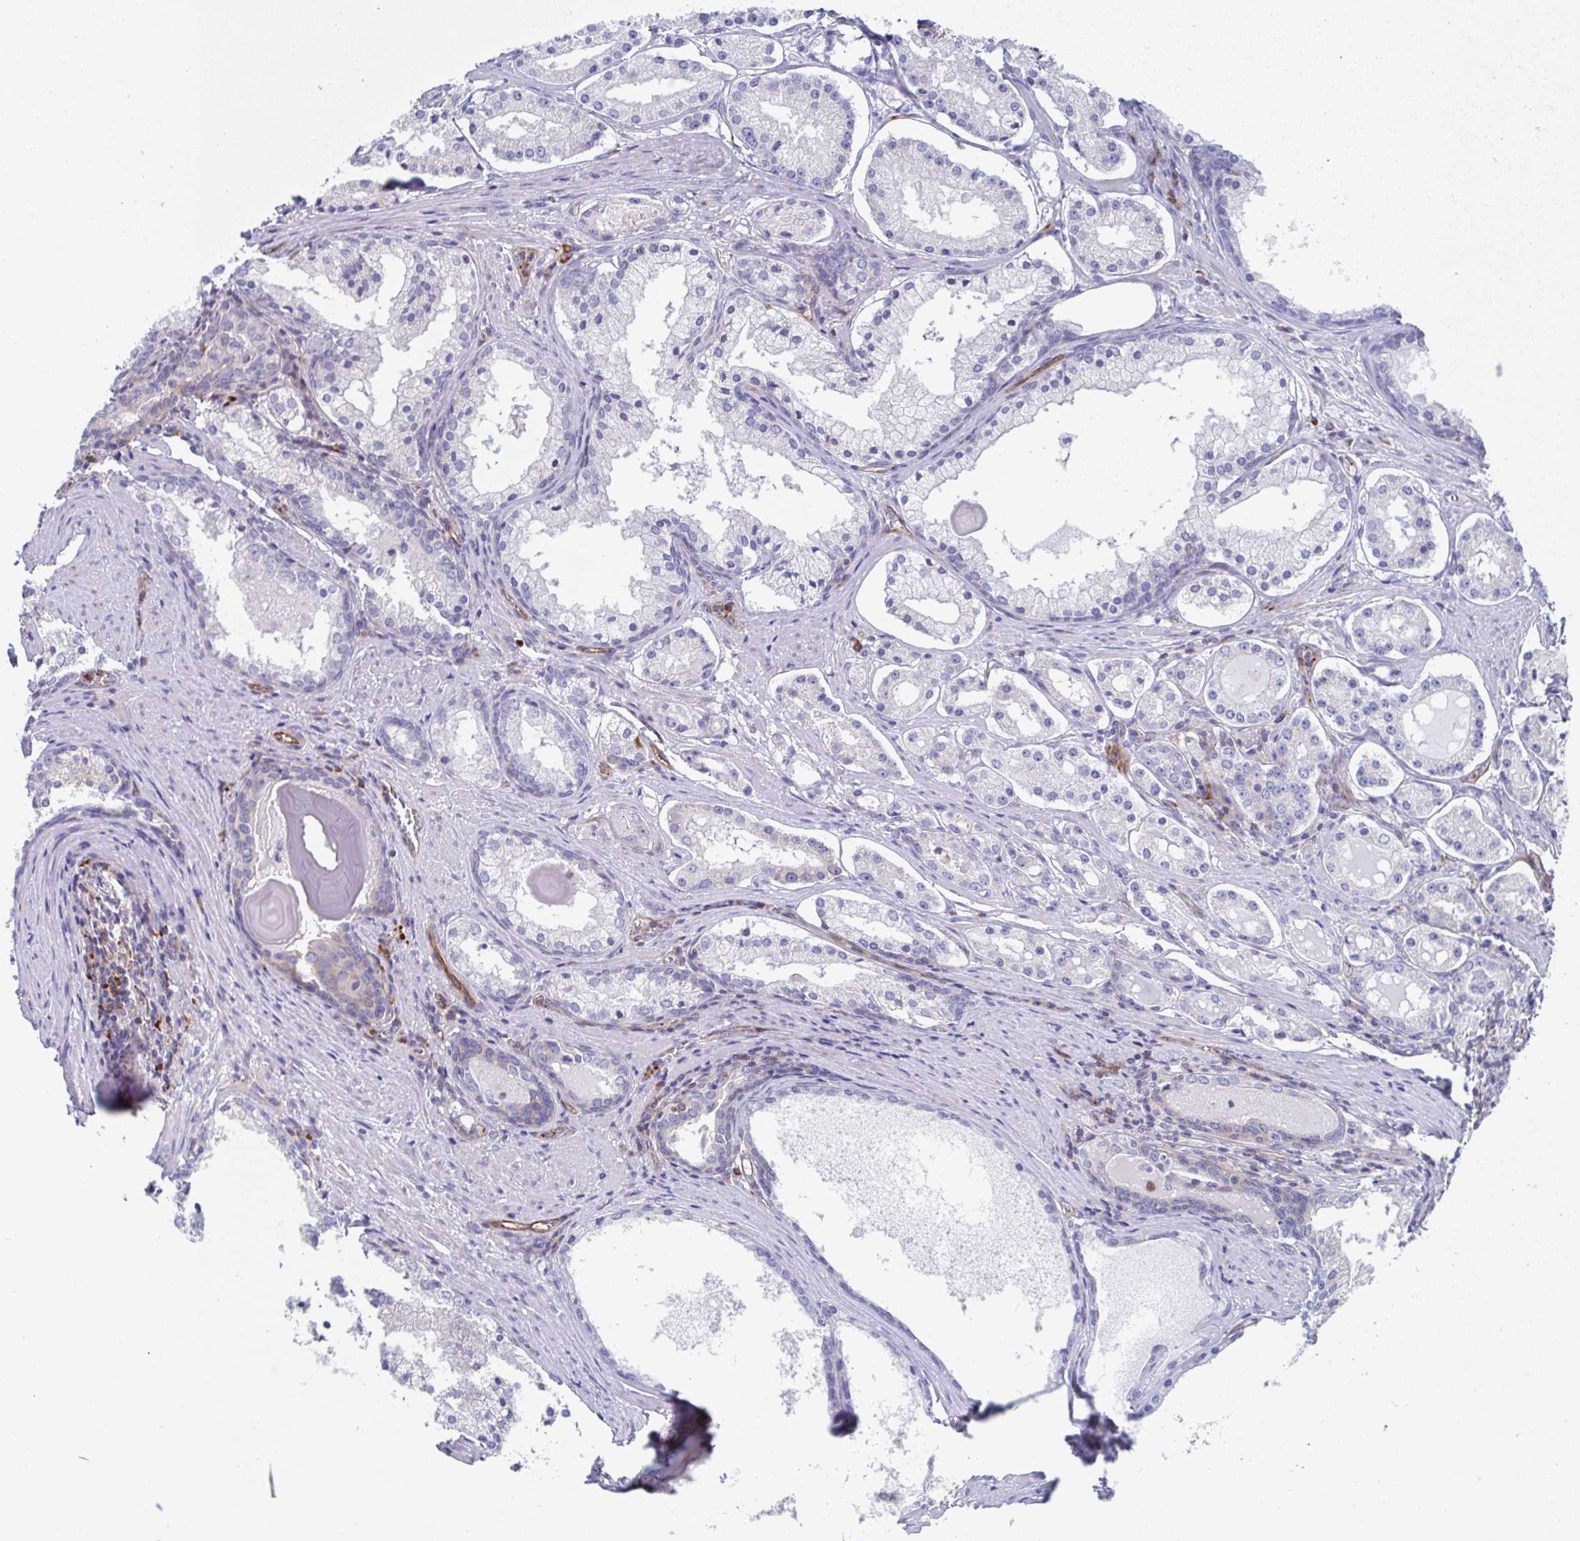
{"staining": {"intensity": "negative", "quantity": "none", "location": "none"}, "tissue": "prostate cancer", "cell_type": "Tumor cells", "image_type": "cancer", "snomed": [{"axis": "morphology", "description": "Adenocarcinoma, Low grade"}, {"axis": "topography", "description": "Prostate"}], "caption": "DAB (3,3'-diaminobenzidine) immunohistochemical staining of human prostate adenocarcinoma (low-grade) shows no significant staining in tumor cells.", "gene": "KLC3", "patient": {"sex": "male", "age": 57}}